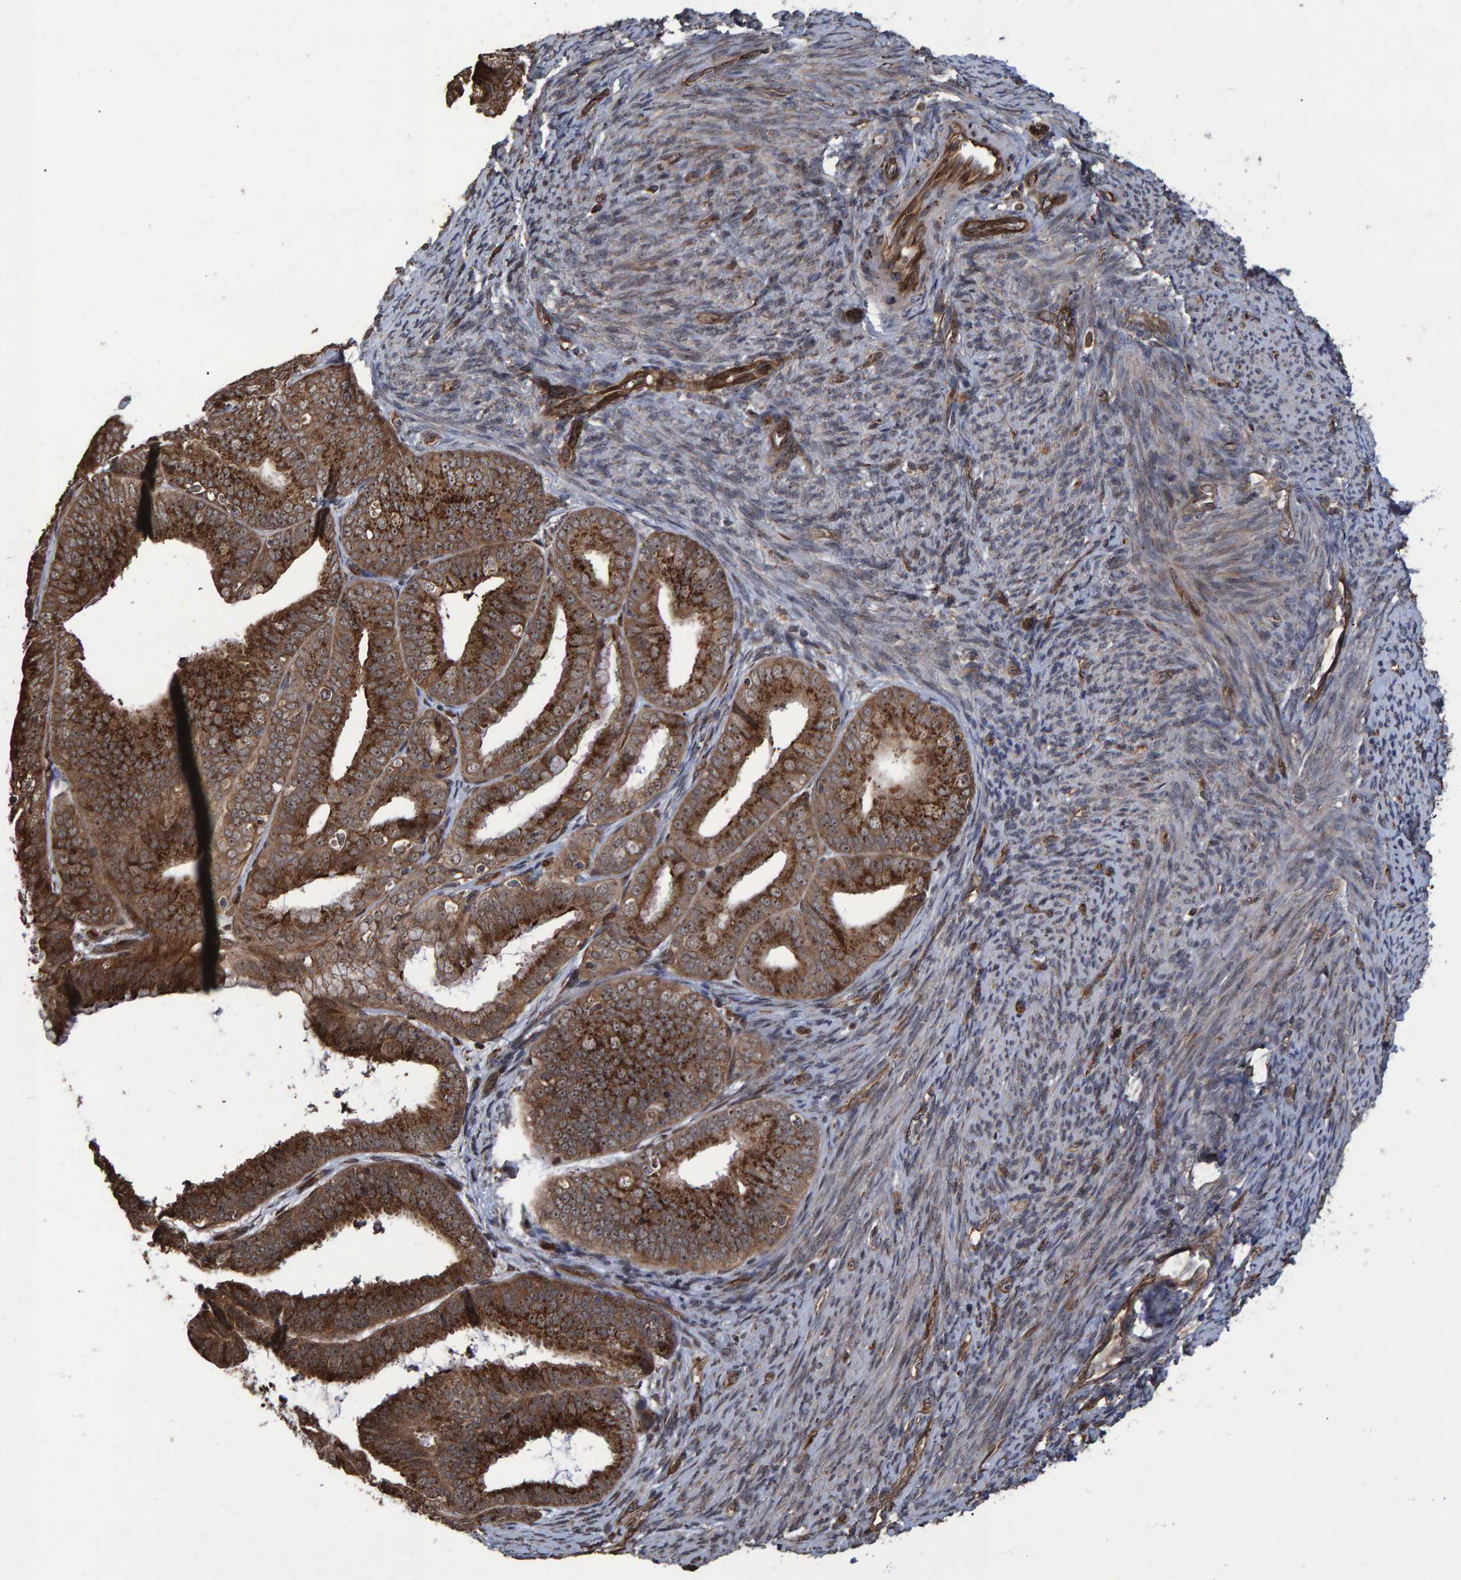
{"staining": {"intensity": "strong", "quantity": ">75%", "location": "cytoplasmic/membranous,nuclear"}, "tissue": "endometrial cancer", "cell_type": "Tumor cells", "image_type": "cancer", "snomed": [{"axis": "morphology", "description": "Adenocarcinoma, NOS"}, {"axis": "topography", "description": "Endometrium"}], "caption": "Immunohistochemistry (IHC) photomicrograph of endometrial adenocarcinoma stained for a protein (brown), which shows high levels of strong cytoplasmic/membranous and nuclear positivity in about >75% of tumor cells.", "gene": "TRIM68", "patient": {"sex": "female", "age": 63}}